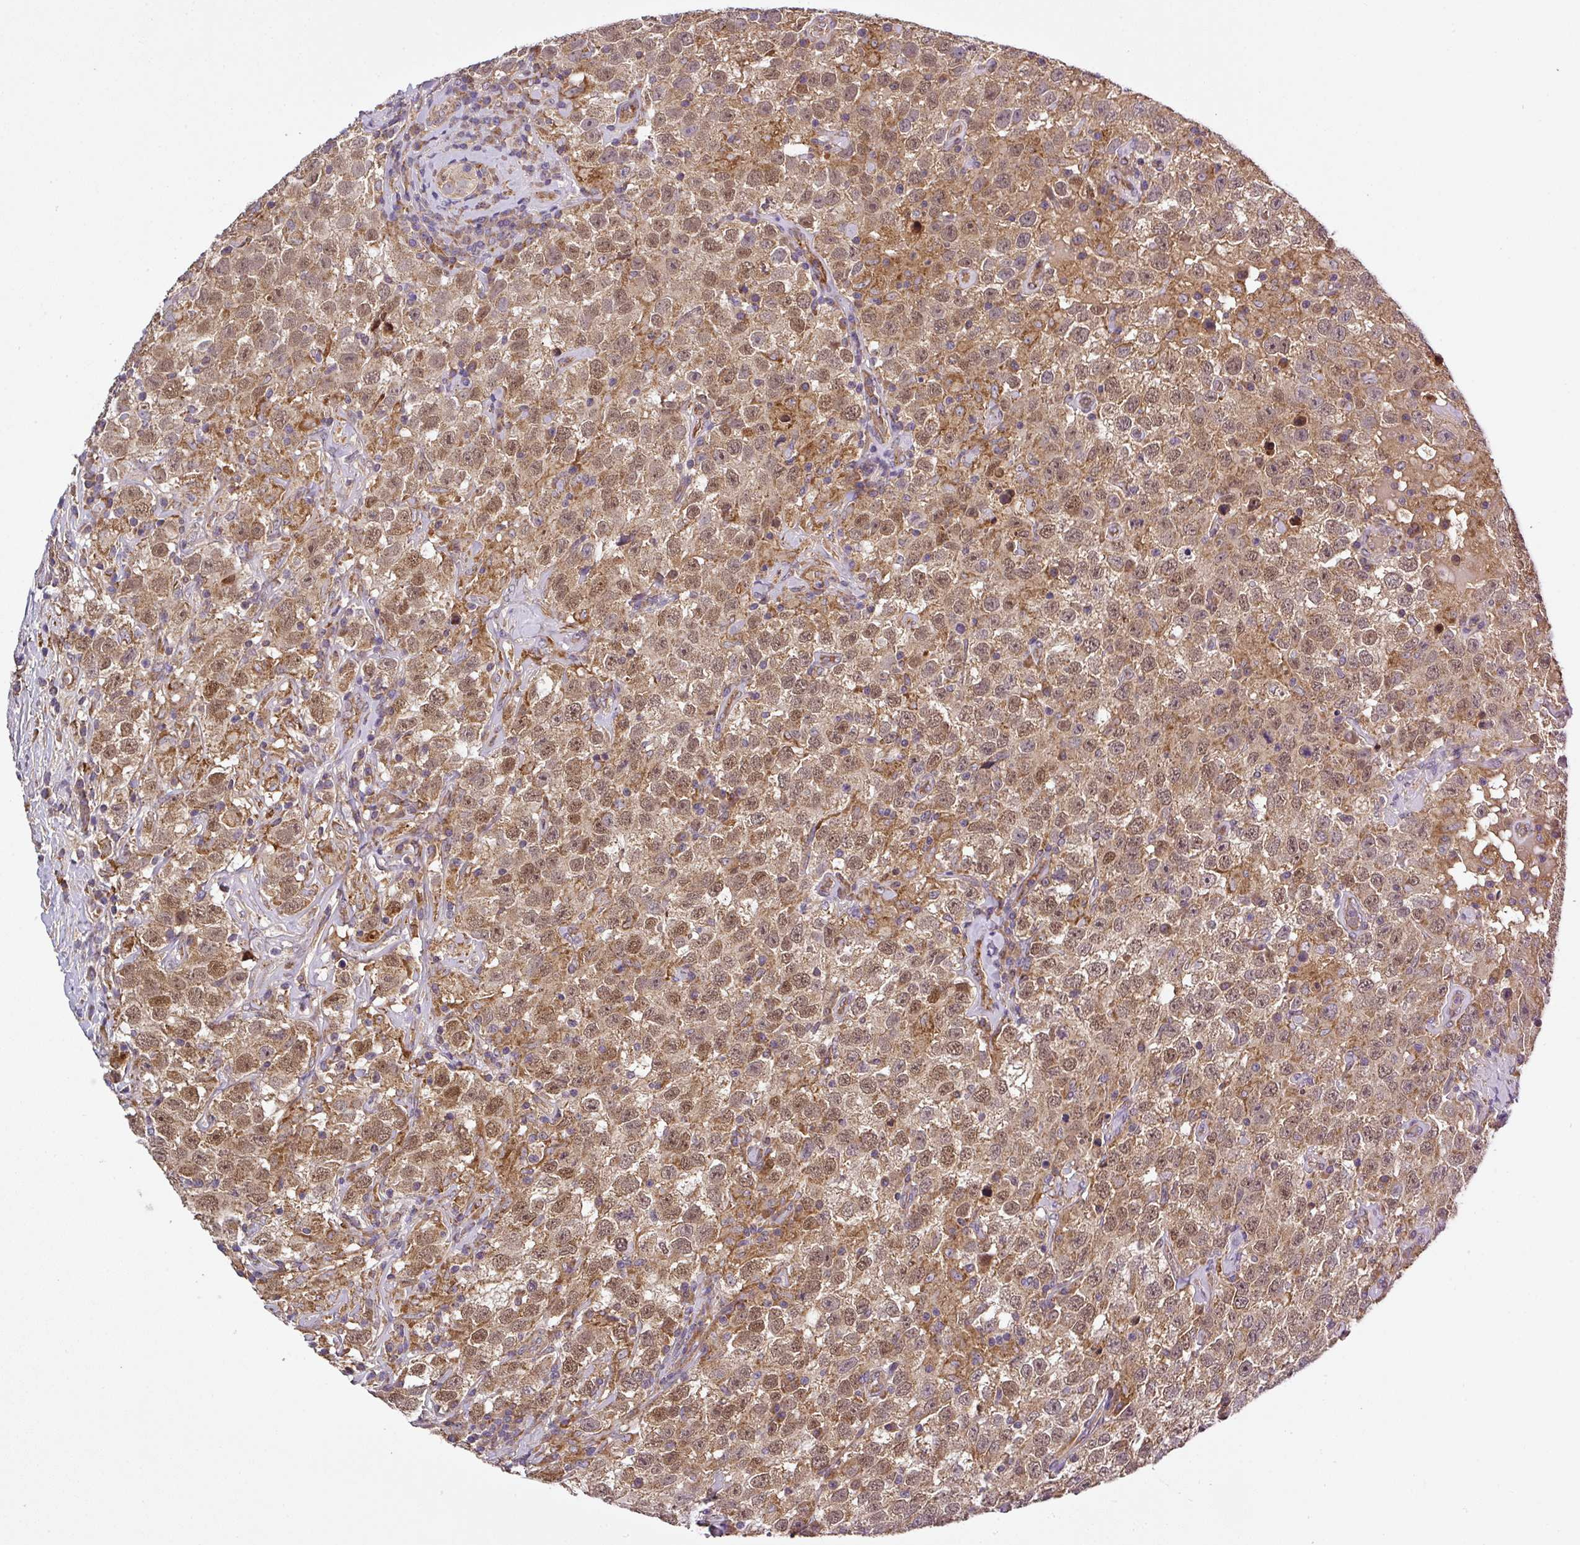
{"staining": {"intensity": "moderate", "quantity": ">75%", "location": "cytoplasmic/membranous,nuclear"}, "tissue": "testis cancer", "cell_type": "Tumor cells", "image_type": "cancer", "snomed": [{"axis": "morphology", "description": "Seminoma, NOS"}, {"axis": "topography", "description": "Testis"}], "caption": "Testis seminoma stained for a protein shows moderate cytoplasmic/membranous and nuclear positivity in tumor cells.", "gene": "ZNF513", "patient": {"sex": "male", "age": 41}}